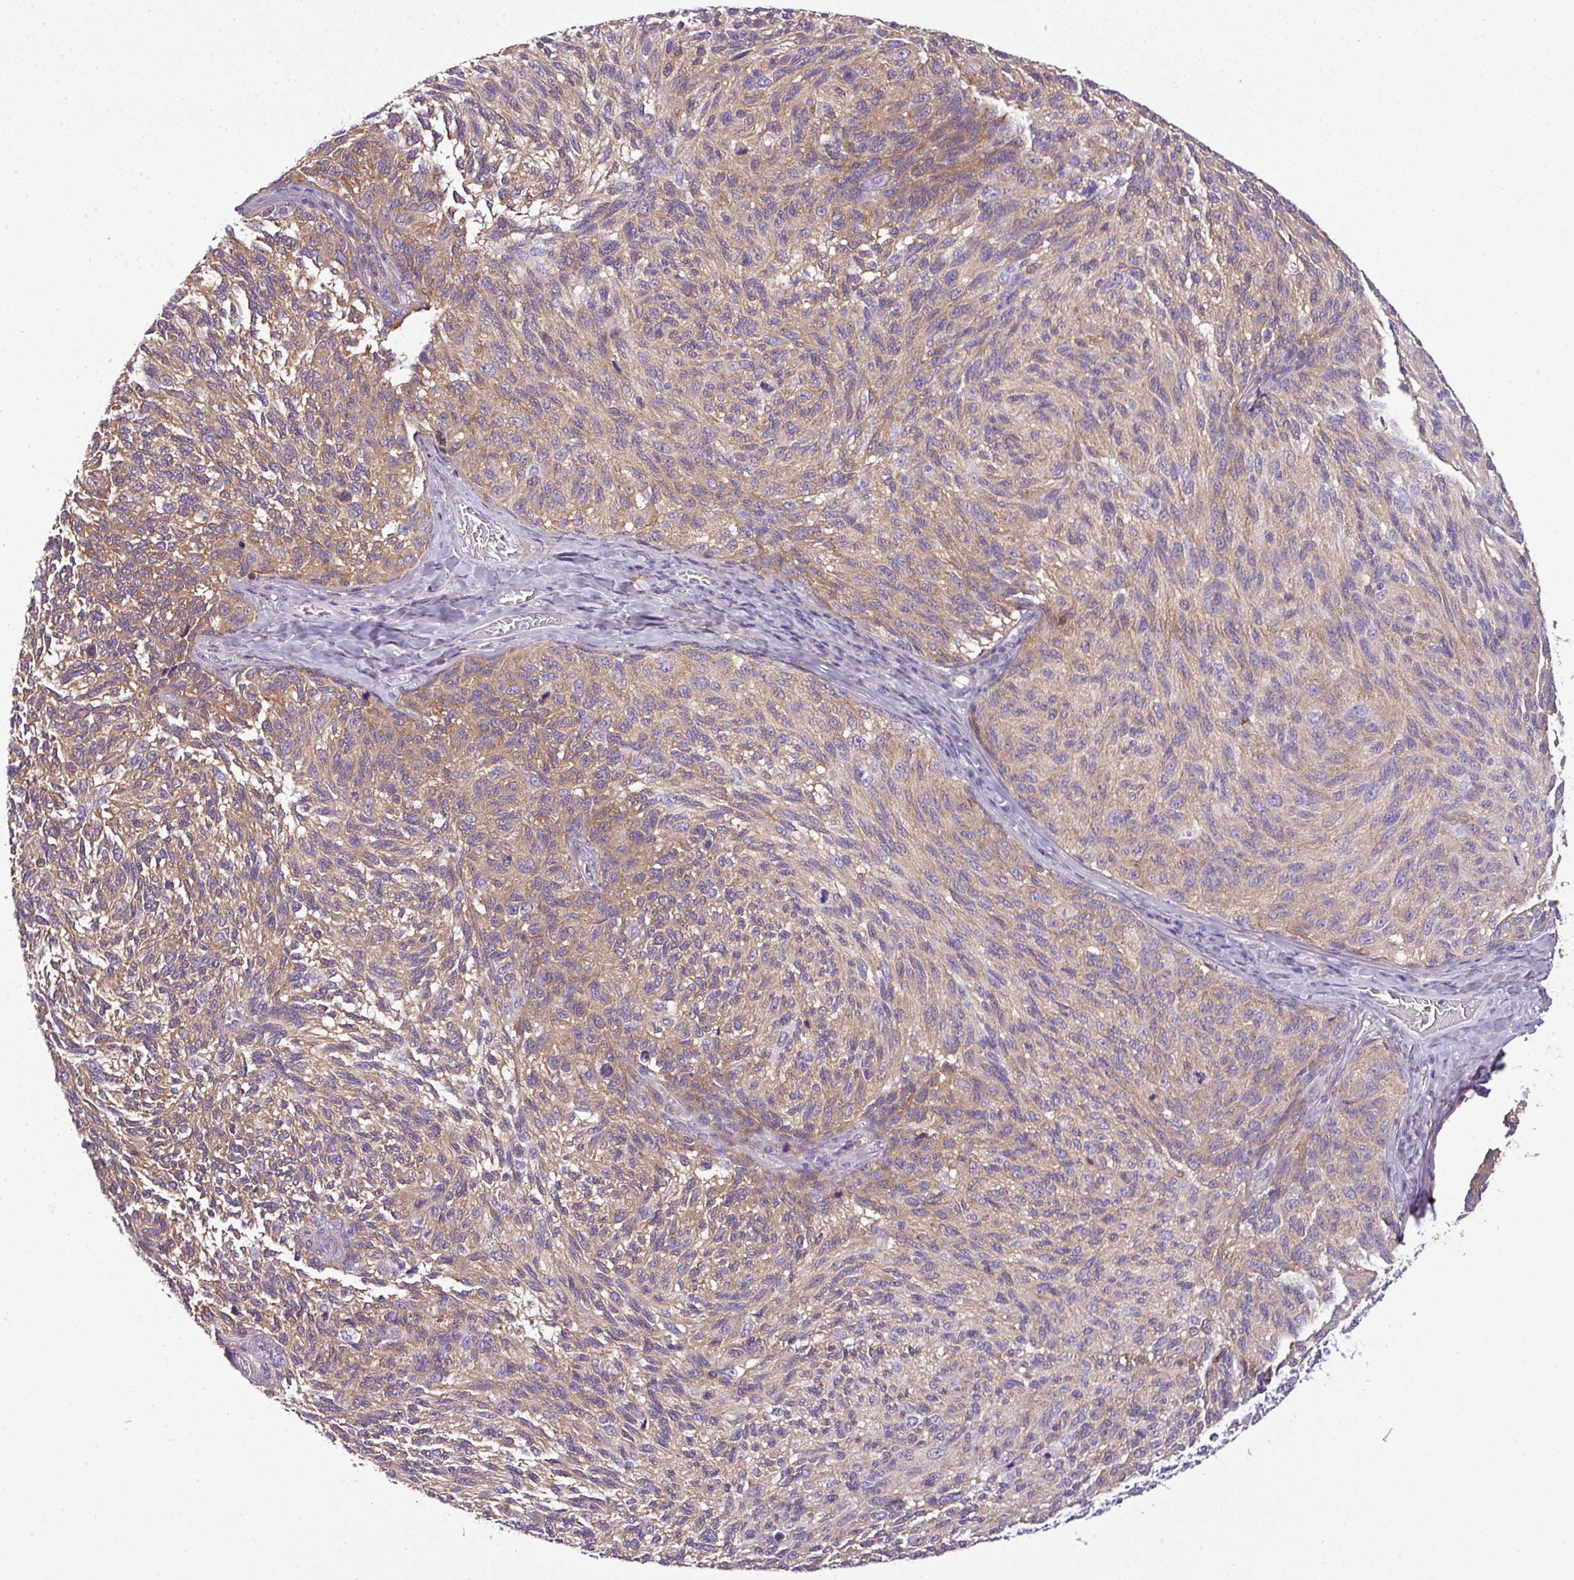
{"staining": {"intensity": "moderate", "quantity": ">75%", "location": "cytoplasmic/membranous"}, "tissue": "melanoma", "cell_type": "Tumor cells", "image_type": "cancer", "snomed": [{"axis": "morphology", "description": "Malignant melanoma, NOS"}, {"axis": "topography", "description": "Skin"}], "caption": "Protein expression analysis of malignant melanoma shows moderate cytoplasmic/membranous positivity in approximately >75% of tumor cells. (DAB (3,3'-diaminobenzidine) IHC, brown staining for protein, blue staining for nuclei).", "gene": "PARD6G", "patient": {"sex": "female", "age": 73}}